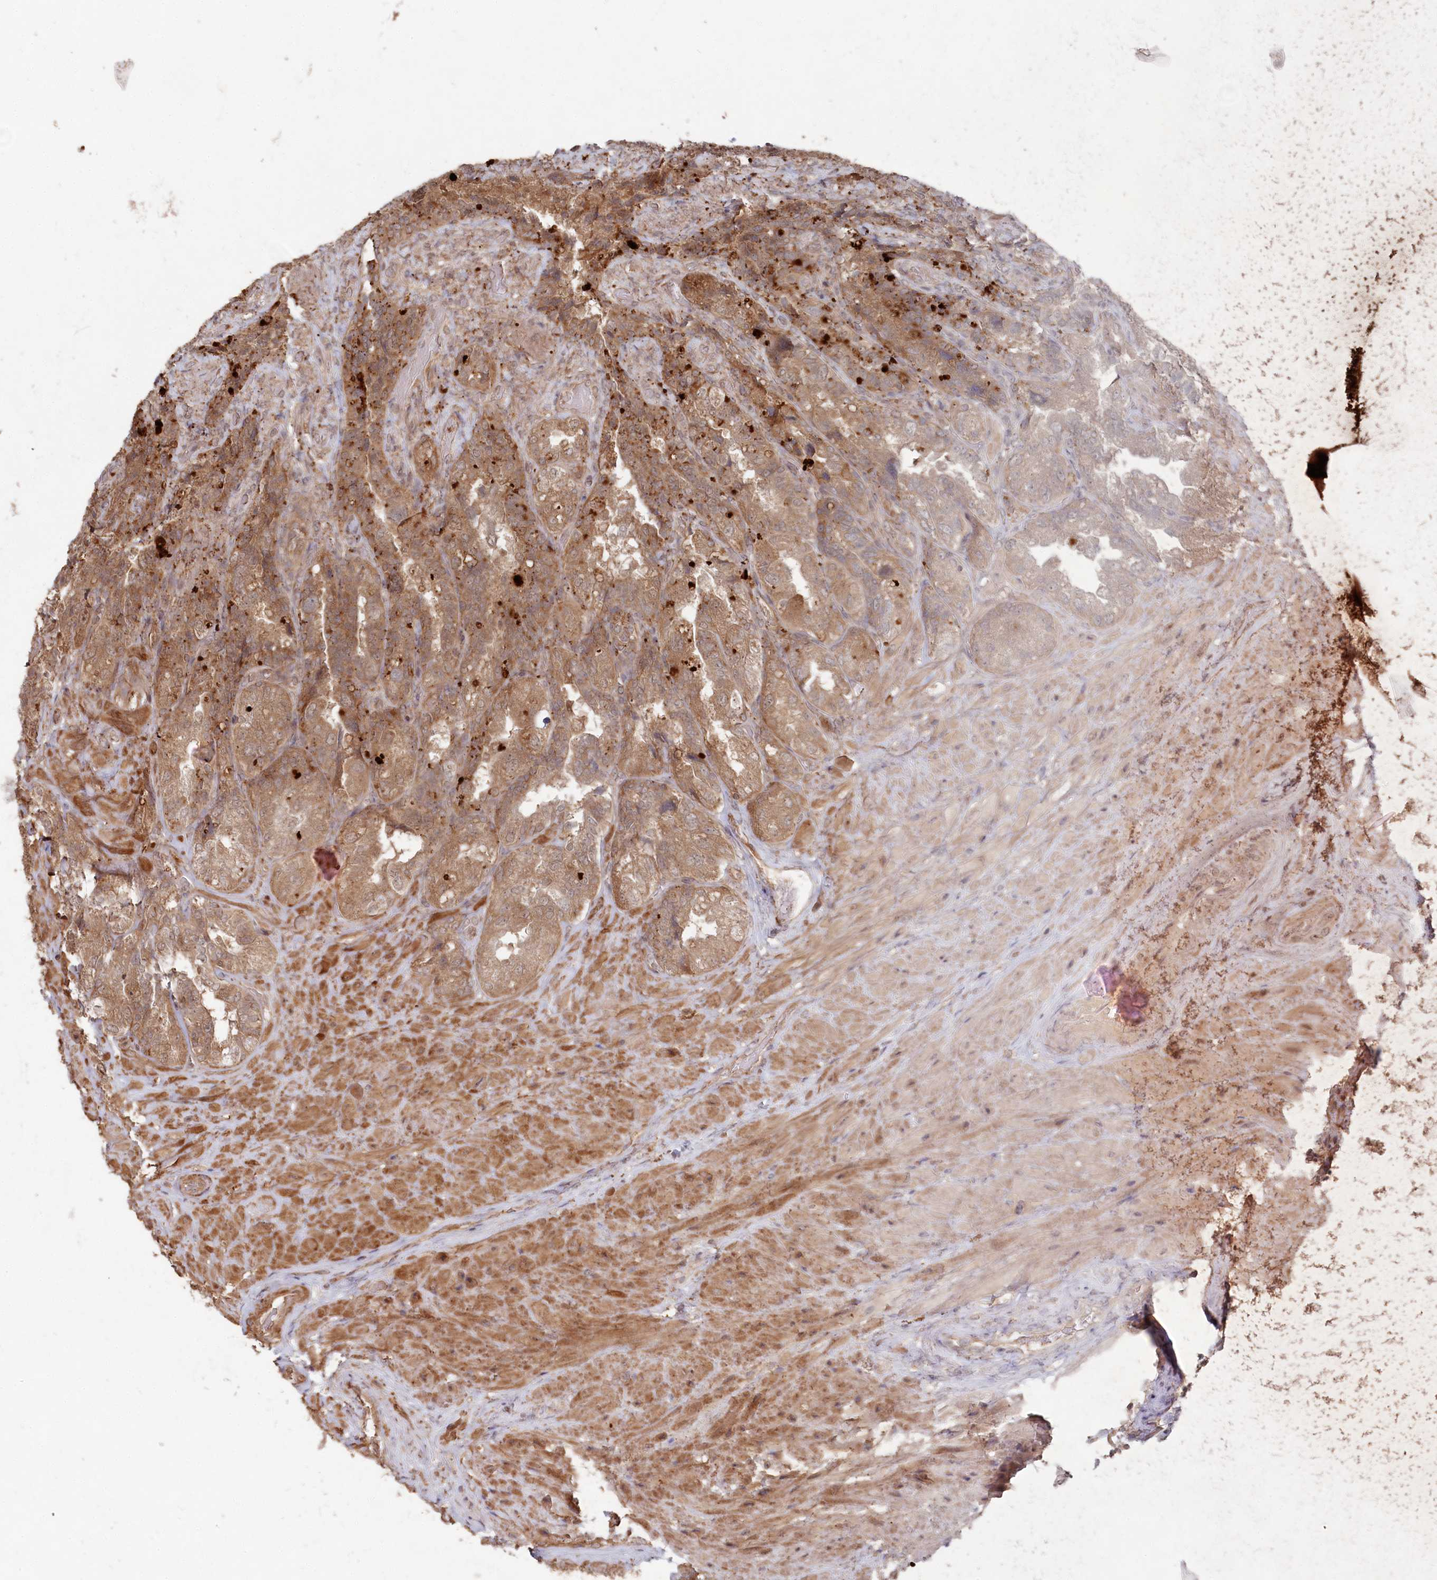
{"staining": {"intensity": "moderate", "quantity": ">75%", "location": "cytoplasmic/membranous,nuclear"}, "tissue": "seminal vesicle", "cell_type": "Glandular cells", "image_type": "normal", "snomed": [{"axis": "morphology", "description": "Normal tissue, NOS"}, {"axis": "topography", "description": "Prostate and seminal vesicle, NOS"}, {"axis": "topography", "description": "Prostate"}, {"axis": "topography", "description": "Seminal veicle"}], "caption": "The histopathology image reveals immunohistochemical staining of benign seminal vesicle. There is moderate cytoplasmic/membranous,nuclear staining is present in about >75% of glandular cells.", "gene": "BORCS7", "patient": {"sex": "male", "age": 67}}